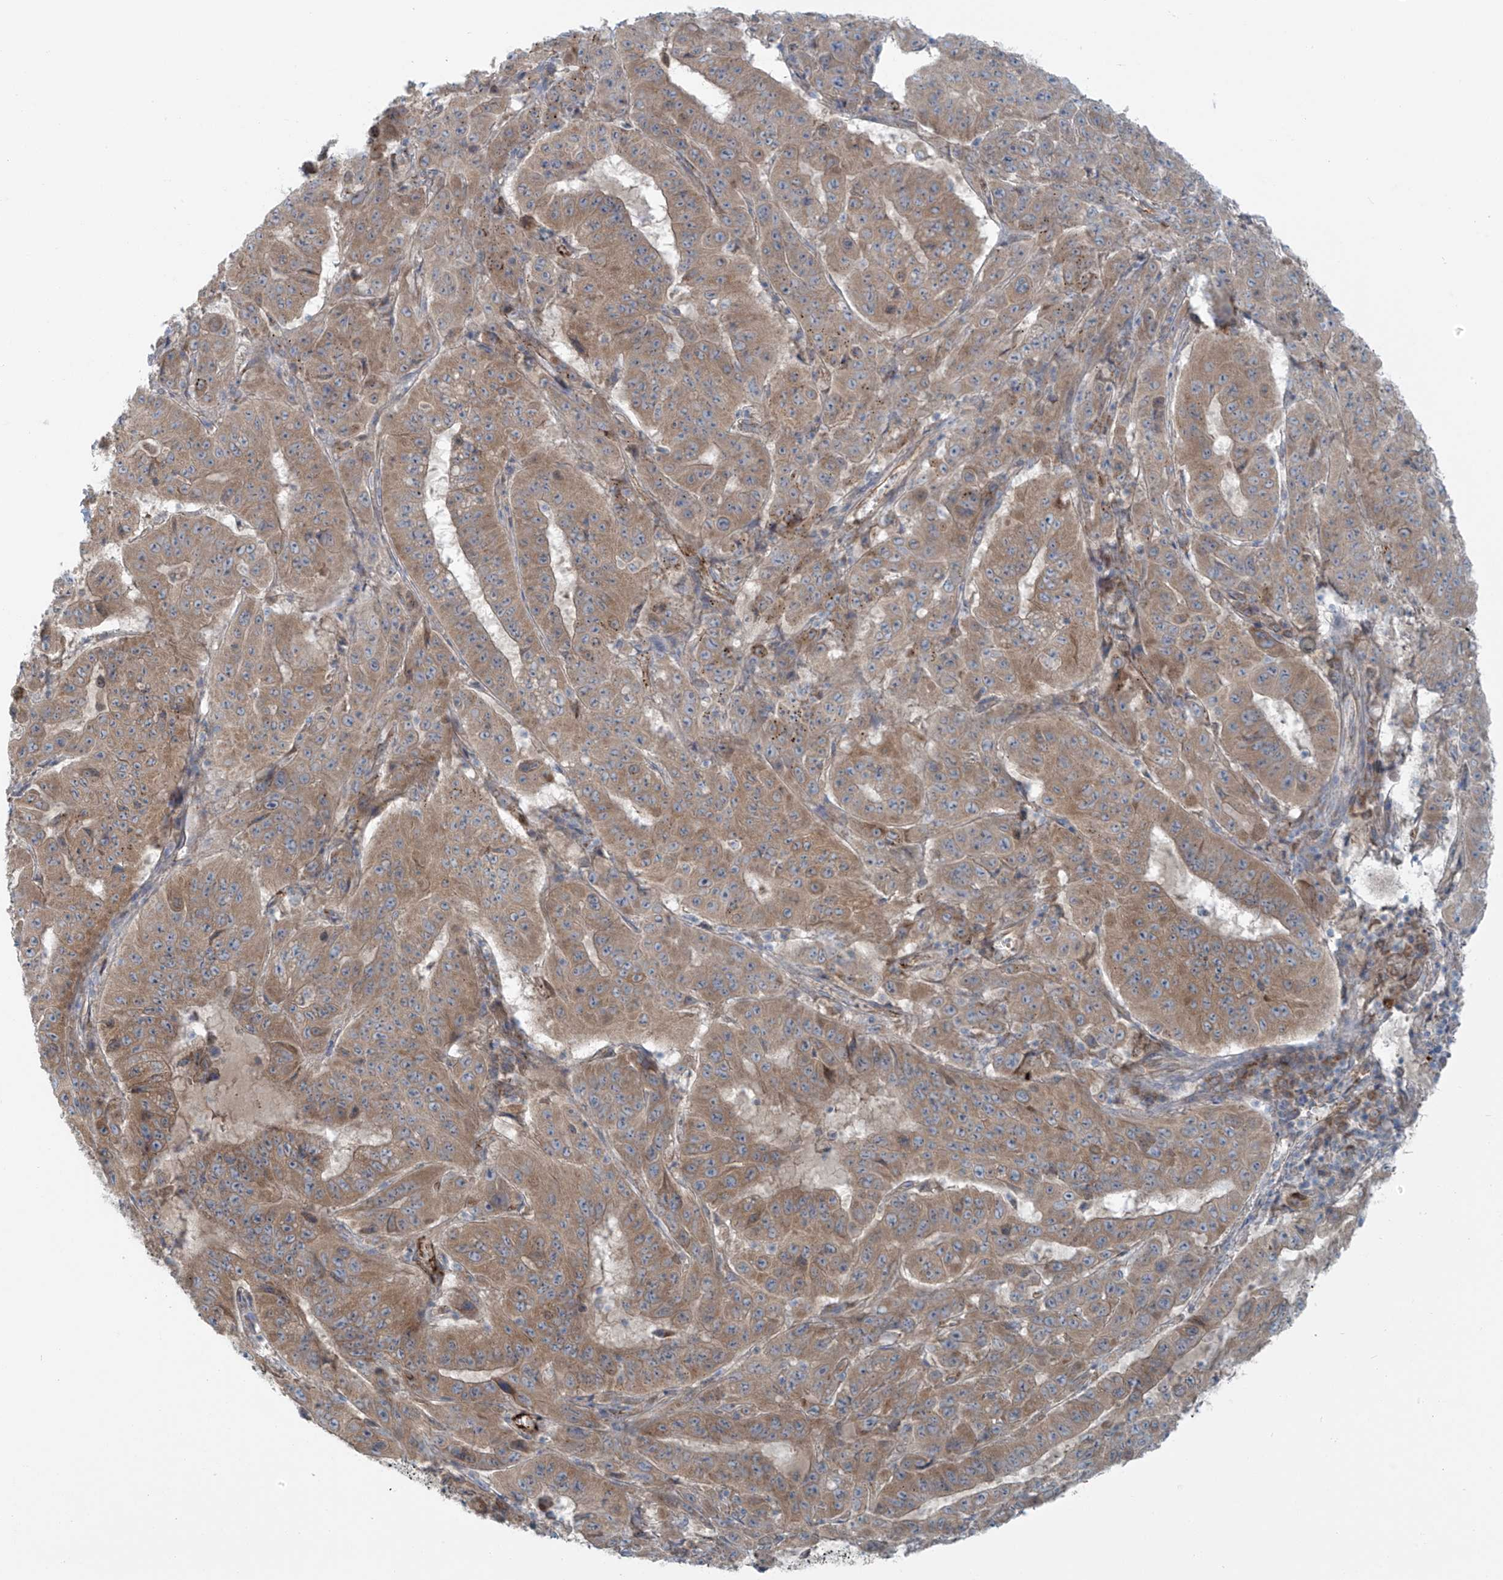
{"staining": {"intensity": "moderate", "quantity": ">75%", "location": "cytoplasmic/membranous"}, "tissue": "pancreatic cancer", "cell_type": "Tumor cells", "image_type": "cancer", "snomed": [{"axis": "morphology", "description": "Adenocarcinoma, NOS"}, {"axis": "topography", "description": "Pancreas"}], "caption": "Protein staining of pancreatic cancer tissue demonstrates moderate cytoplasmic/membranous expression in about >75% of tumor cells.", "gene": "LZTS3", "patient": {"sex": "male", "age": 63}}